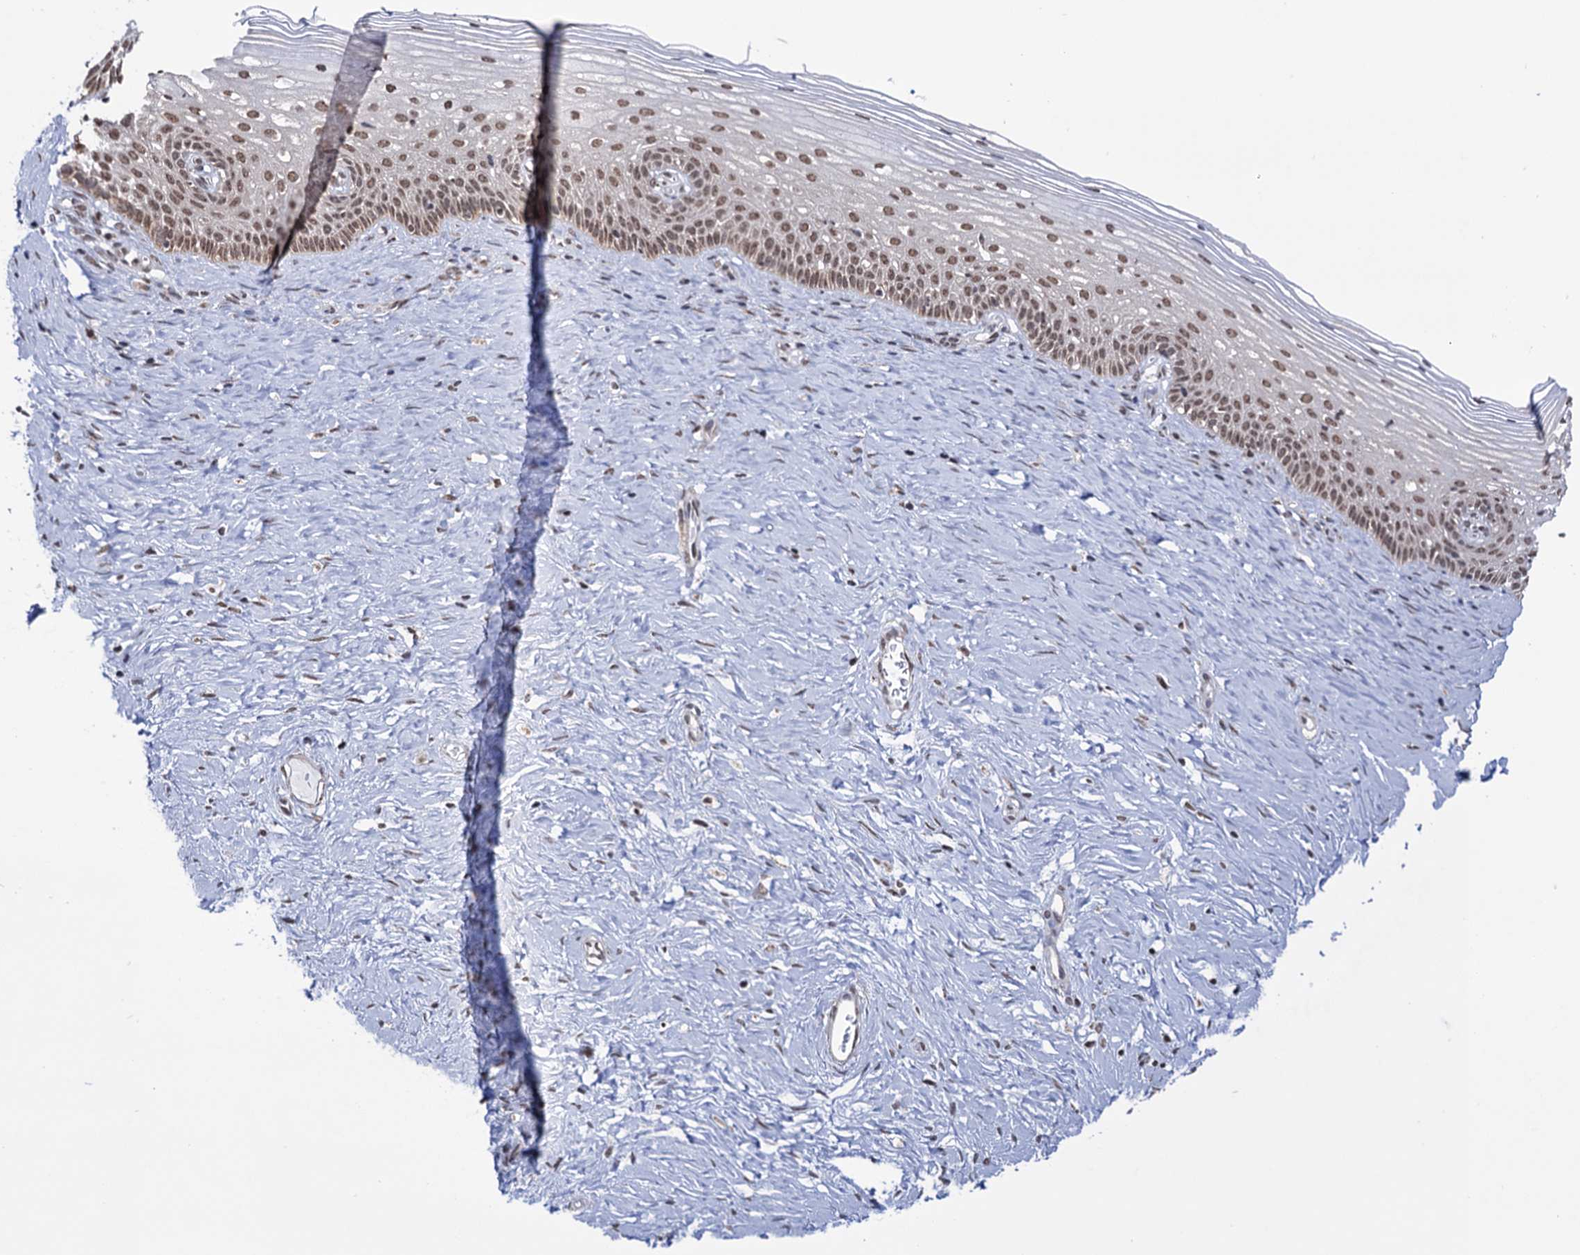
{"staining": {"intensity": "weak", "quantity": ">75%", "location": "nuclear"}, "tissue": "cervix", "cell_type": "Glandular cells", "image_type": "normal", "snomed": [{"axis": "morphology", "description": "Normal tissue, NOS"}, {"axis": "topography", "description": "Cervix"}], "caption": "The histopathology image displays a brown stain indicating the presence of a protein in the nuclear of glandular cells in cervix.", "gene": "ABHD10", "patient": {"sex": "female", "age": 33}}